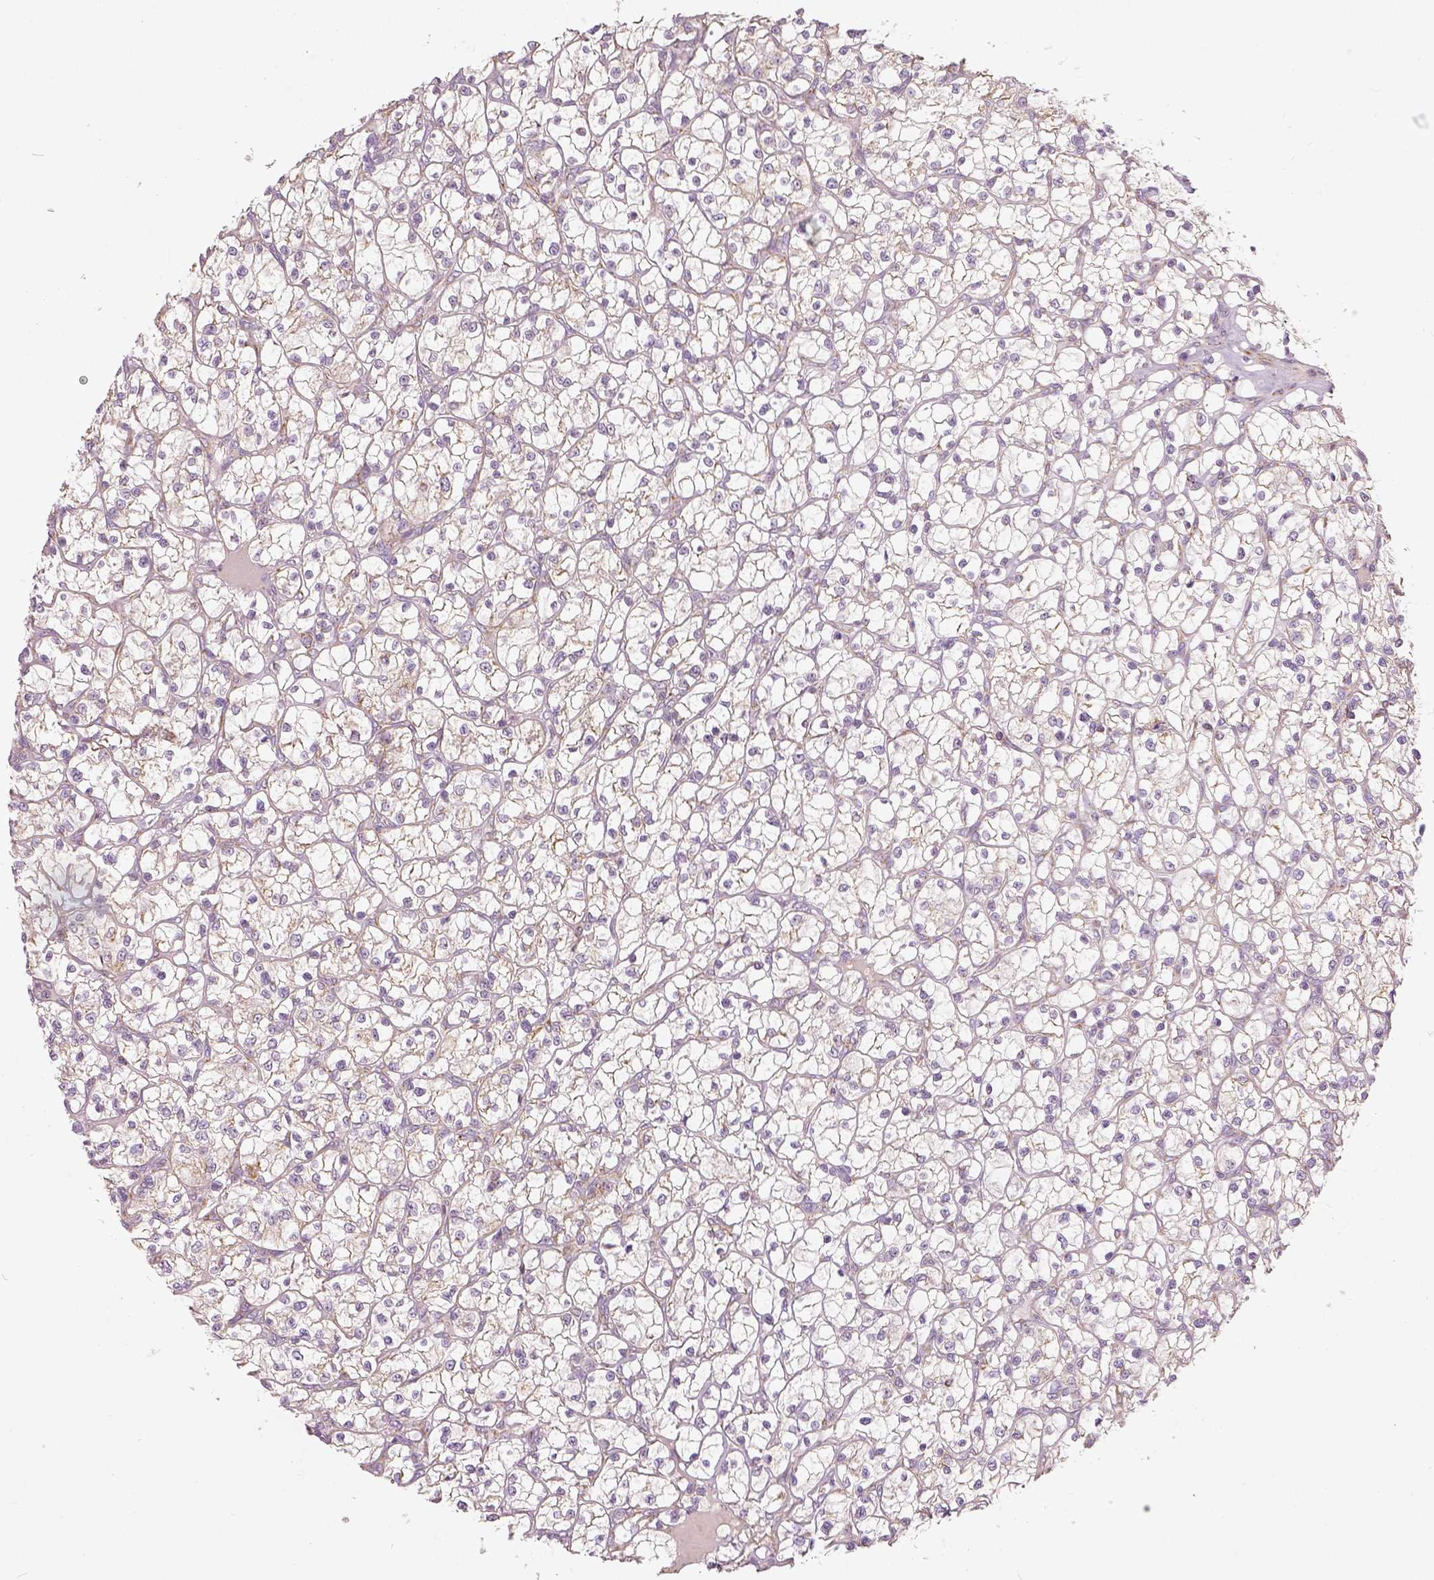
{"staining": {"intensity": "weak", "quantity": ">75%", "location": "cytoplasmic/membranous"}, "tissue": "renal cancer", "cell_type": "Tumor cells", "image_type": "cancer", "snomed": [{"axis": "morphology", "description": "Adenocarcinoma, NOS"}, {"axis": "topography", "description": "Kidney"}], "caption": "The immunohistochemical stain shows weak cytoplasmic/membranous positivity in tumor cells of adenocarcinoma (renal) tissue. The staining was performed using DAB, with brown indicating positive protein expression. Nuclei are stained blue with hematoxylin.", "gene": "PGAM5", "patient": {"sex": "female", "age": 64}}